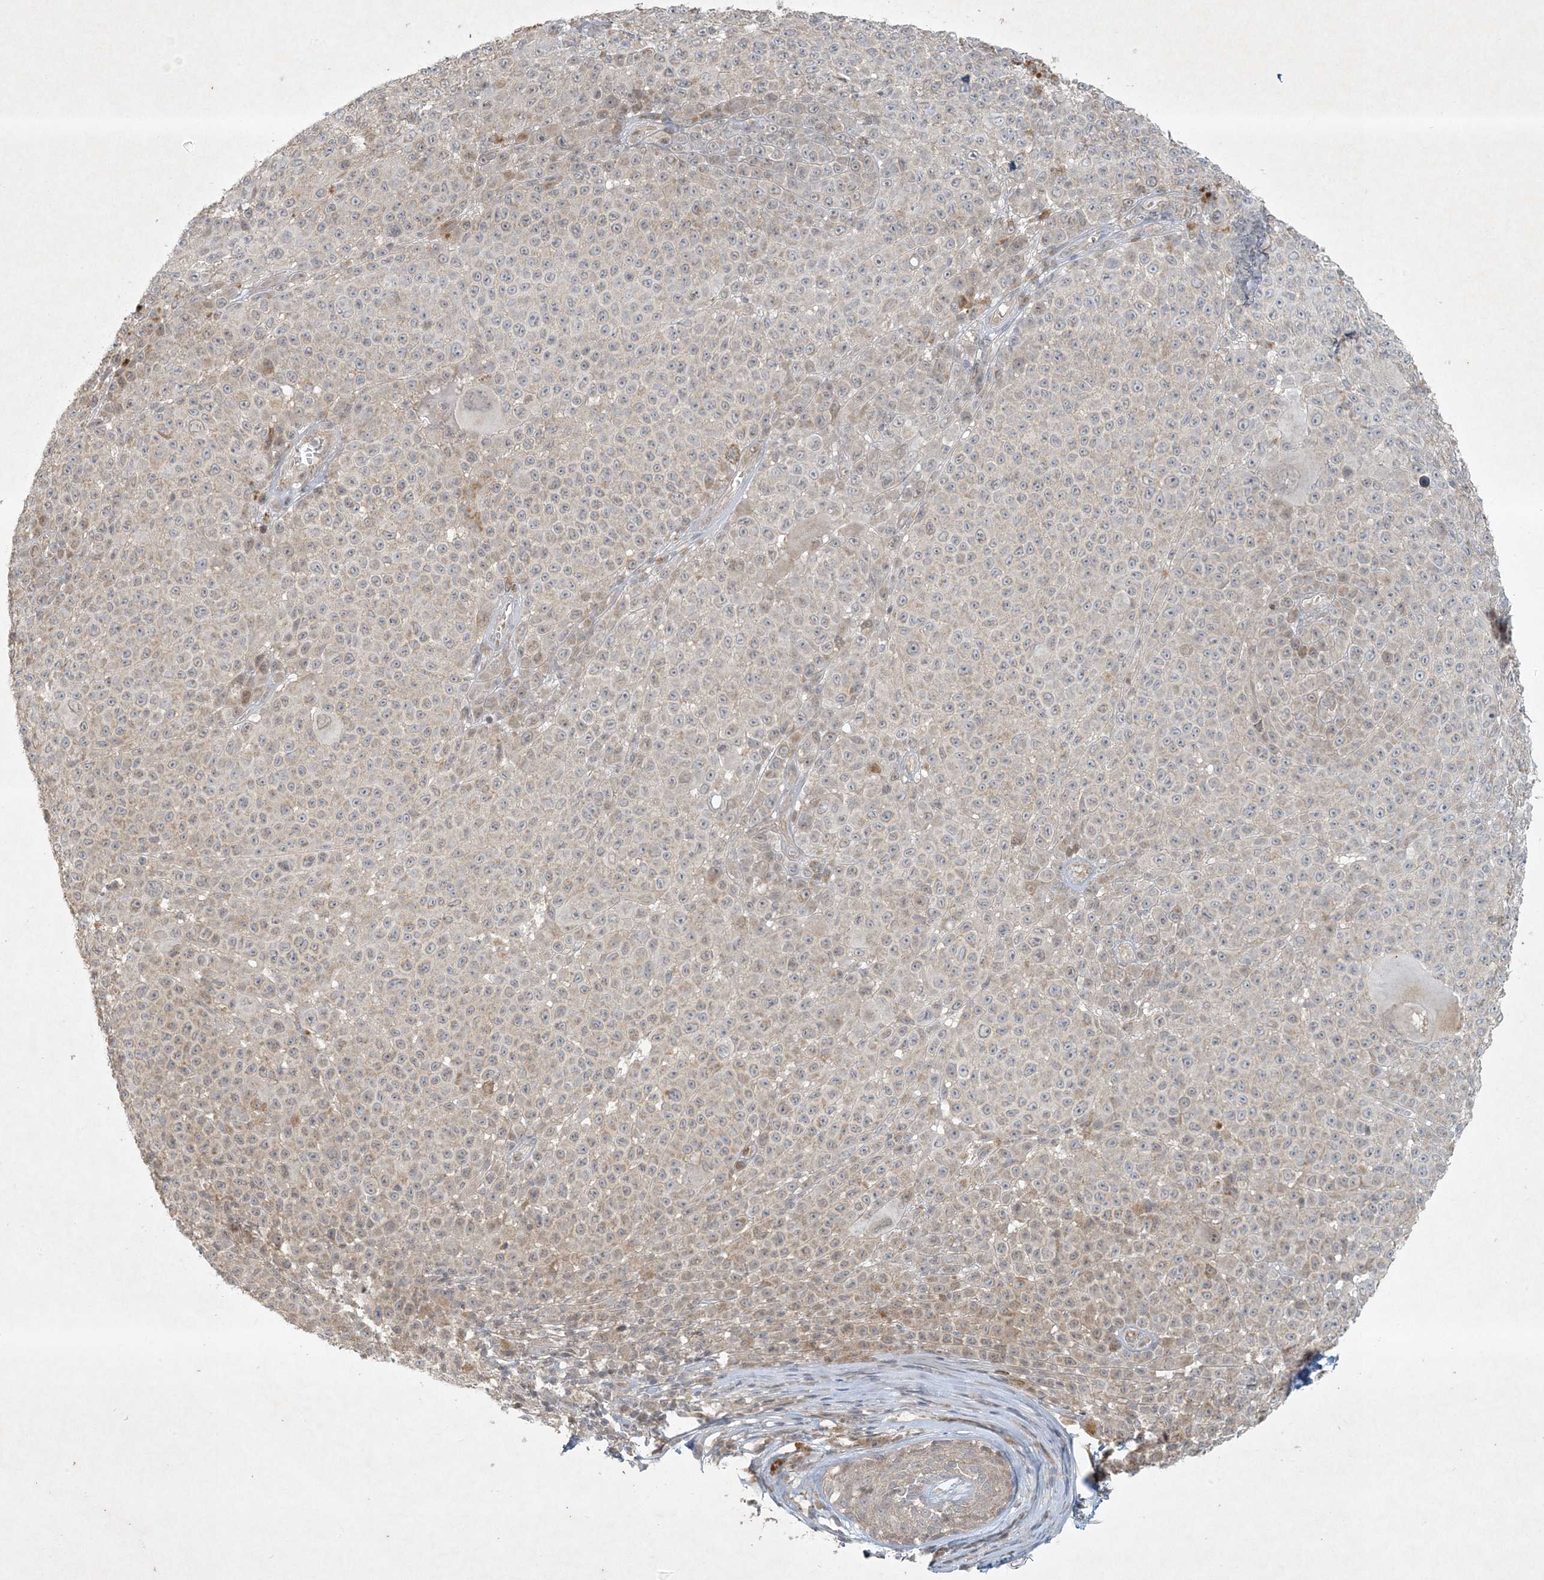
{"staining": {"intensity": "weak", "quantity": "<25%", "location": "cytoplasmic/membranous"}, "tissue": "melanoma", "cell_type": "Tumor cells", "image_type": "cancer", "snomed": [{"axis": "morphology", "description": "Malignant melanoma, NOS"}, {"axis": "topography", "description": "Skin"}], "caption": "DAB immunohistochemical staining of human malignant melanoma reveals no significant positivity in tumor cells.", "gene": "BCORL1", "patient": {"sex": "female", "age": 94}}